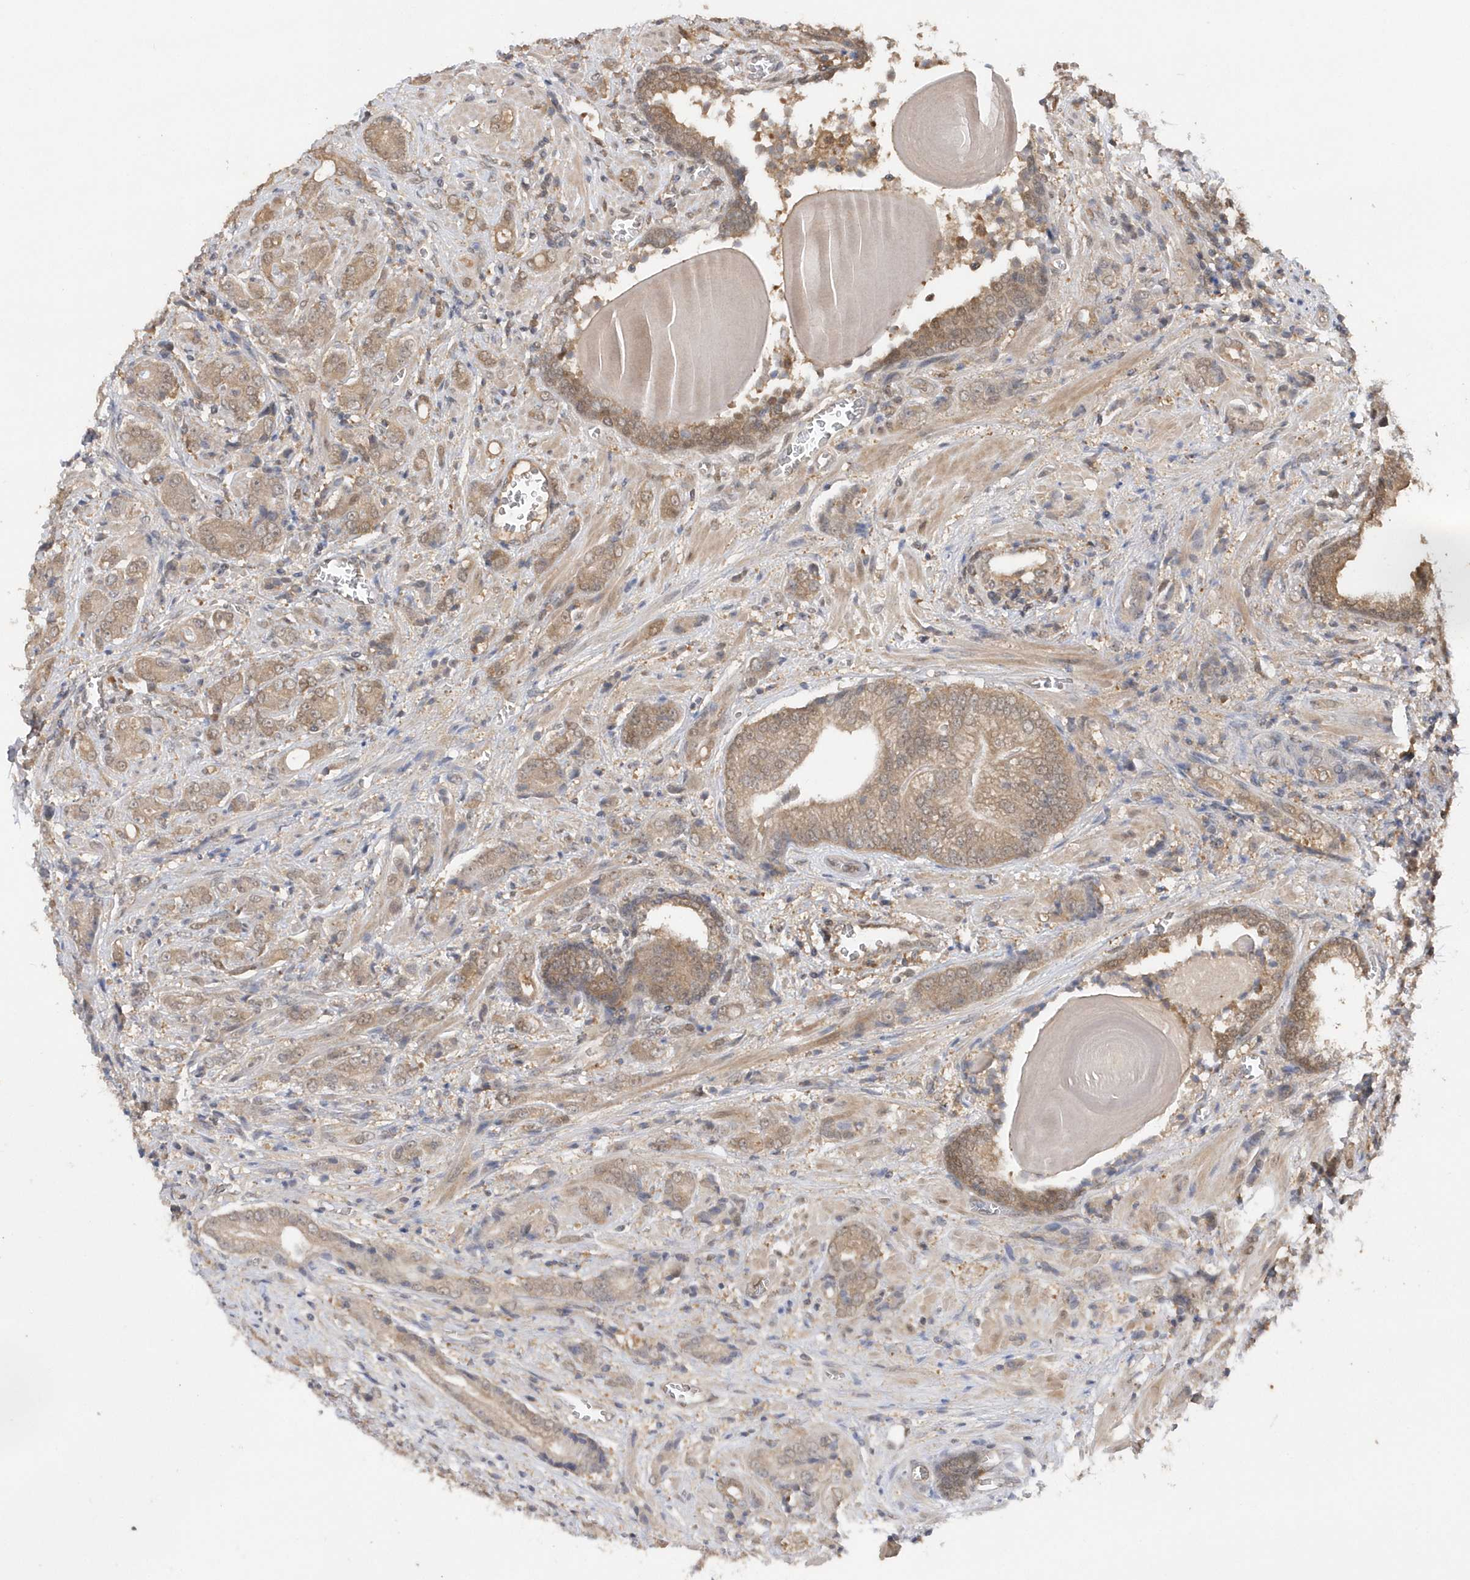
{"staining": {"intensity": "weak", "quantity": "25%-75%", "location": "cytoplasmic/membranous"}, "tissue": "prostate cancer", "cell_type": "Tumor cells", "image_type": "cancer", "snomed": [{"axis": "morphology", "description": "Adenocarcinoma, High grade"}, {"axis": "topography", "description": "Prostate"}], "caption": "Tumor cells display weak cytoplasmic/membranous staining in about 25%-75% of cells in prostate cancer.", "gene": "RPE", "patient": {"sex": "male", "age": 57}}